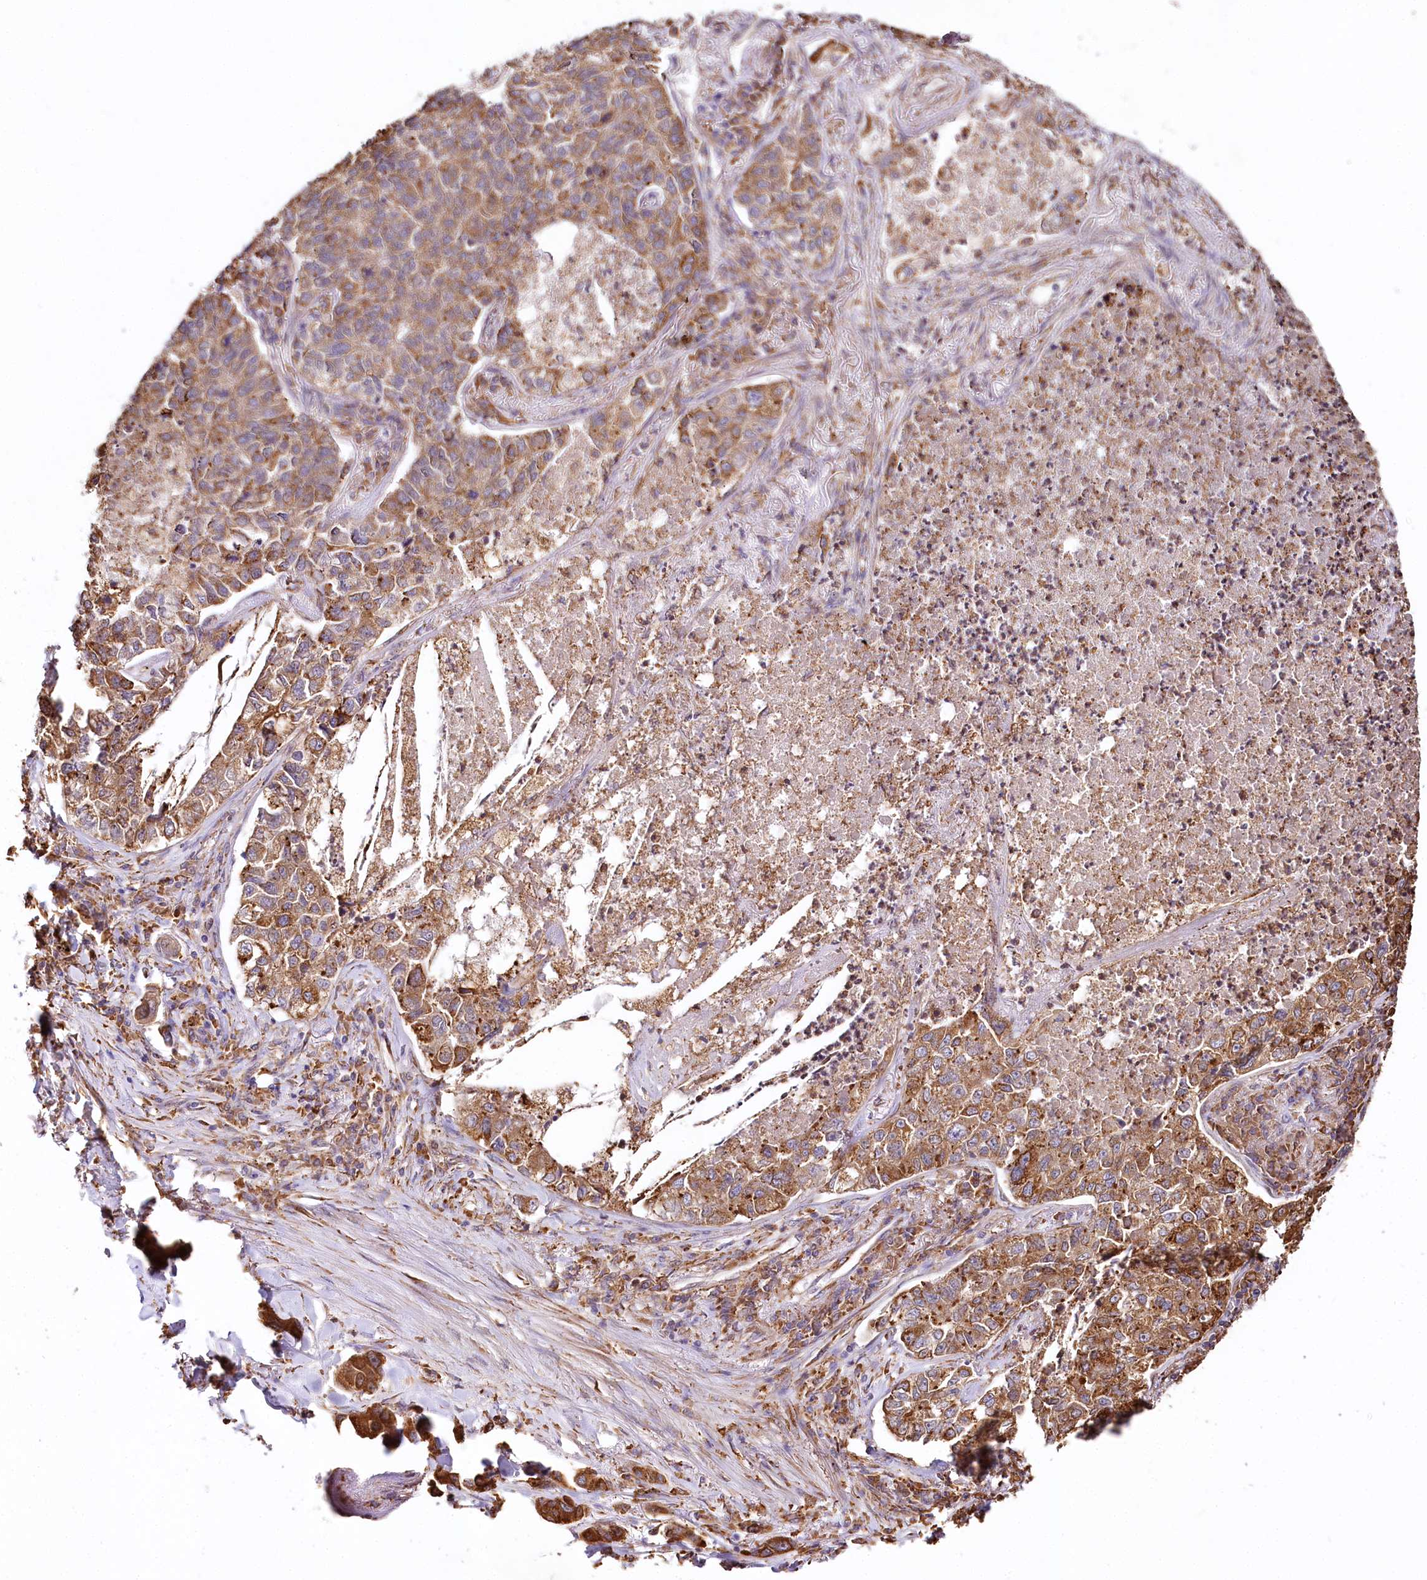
{"staining": {"intensity": "strong", "quantity": ">75%", "location": "cytoplasmic/membranous"}, "tissue": "lung cancer", "cell_type": "Tumor cells", "image_type": "cancer", "snomed": [{"axis": "morphology", "description": "Adenocarcinoma, NOS"}, {"axis": "topography", "description": "Lung"}], "caption": "Protein staining displays strong cytoplasmic/membranous expression in about >75% of tumor cells in lung adenocarcinoma. (DAB IHC, brown staining for protein, blue staining for nuclei).", "gene": "VEGFA", "patient": {"sex": "male", "age": 49}}